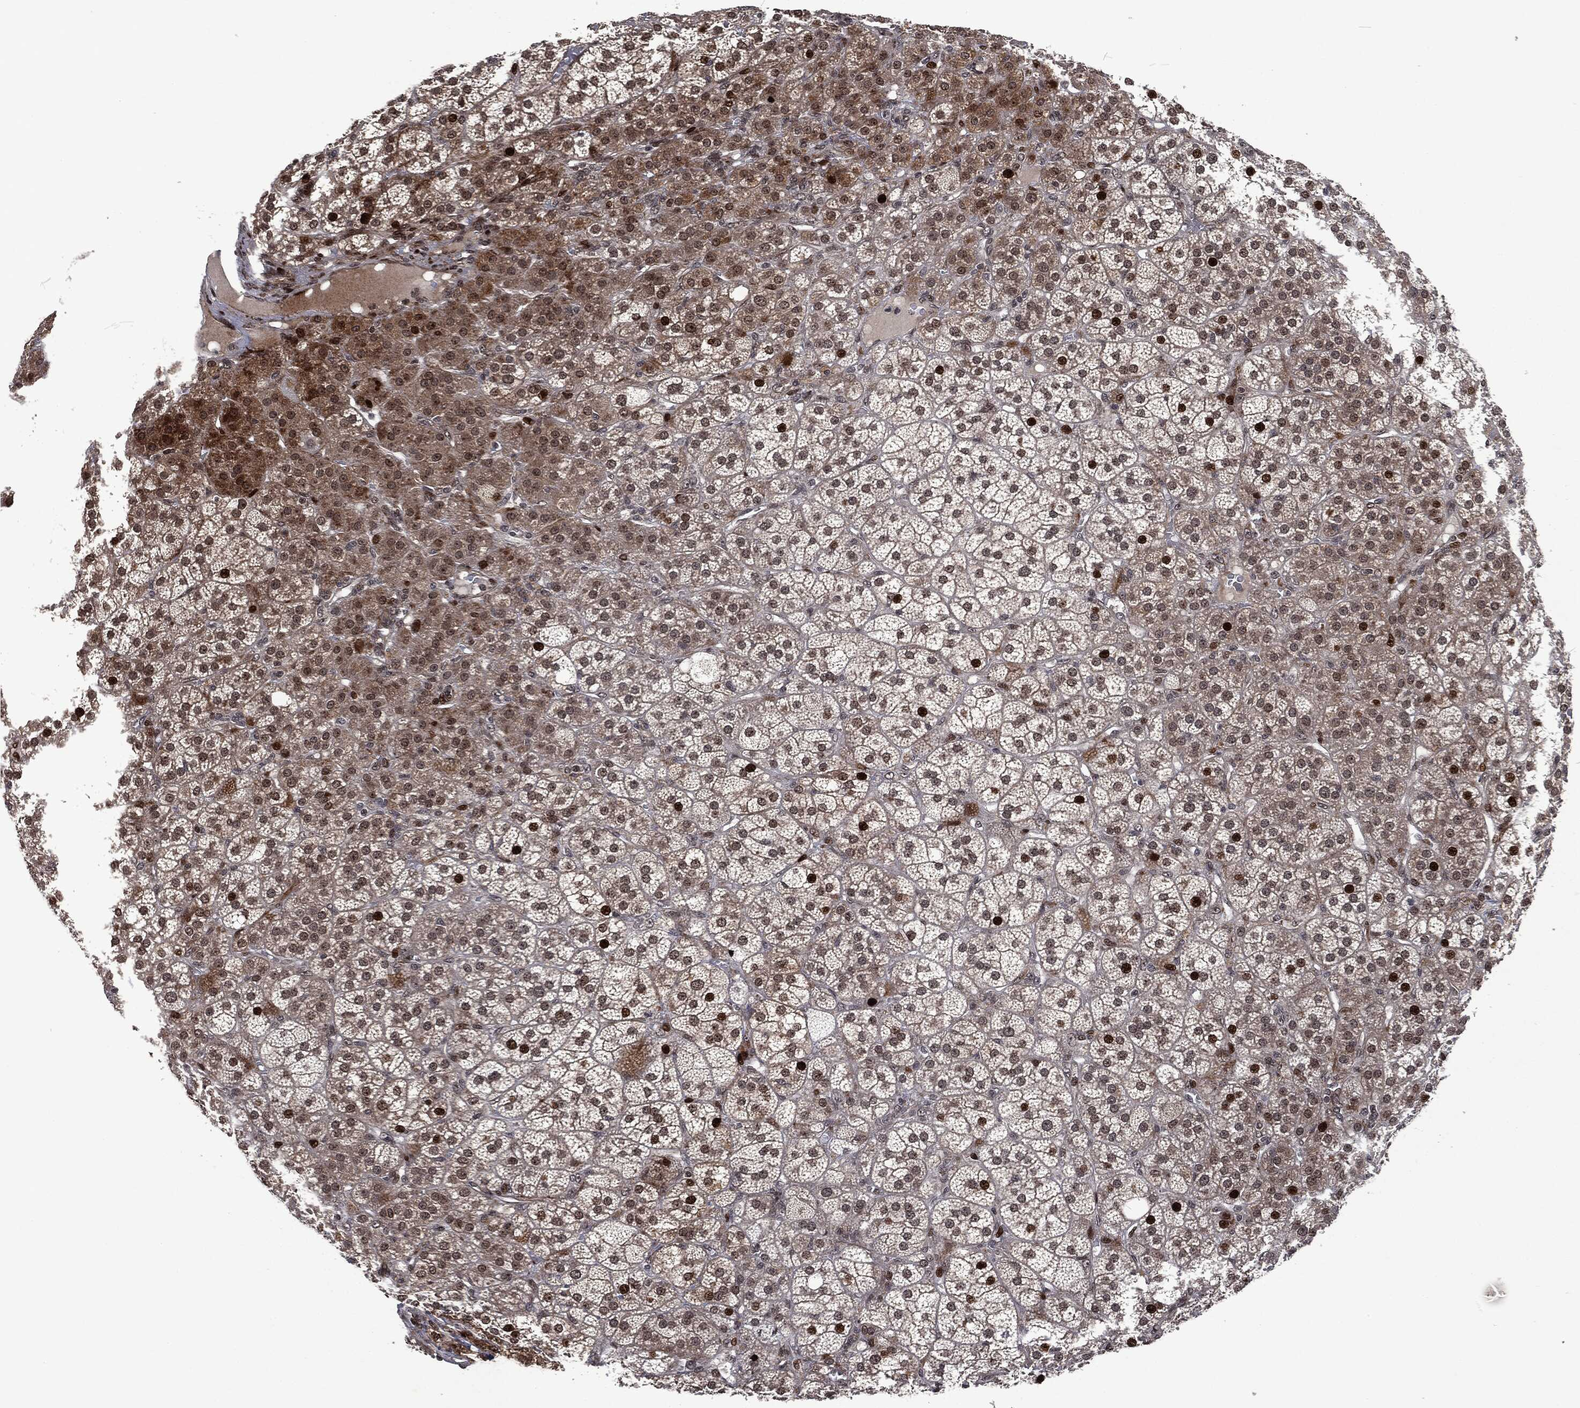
{"staining": {"intensity": "strong", "quantity": "<25%", "location": "nuclear"}, "tissue": "adrenal gland", "cell_type": "Glandular cells", "image_type": "normal", "snomed": [{"axis": "morphology", "description": "Normal tissue, NOS"}, {"axis": "topography", "description": "Adrenal gland"}], "caption": "DAB (3,3'-diaminobenzidine) immunohistochemical staining of unremarkable human adrenal gland displays strong nuclear protein expression in approximately <25% of glandular cells. The protein of interest is shown in brown color, while the nuclei are stained blue.", "gene": "EGFR", "patient": {"sex": "female", "age": 60}}